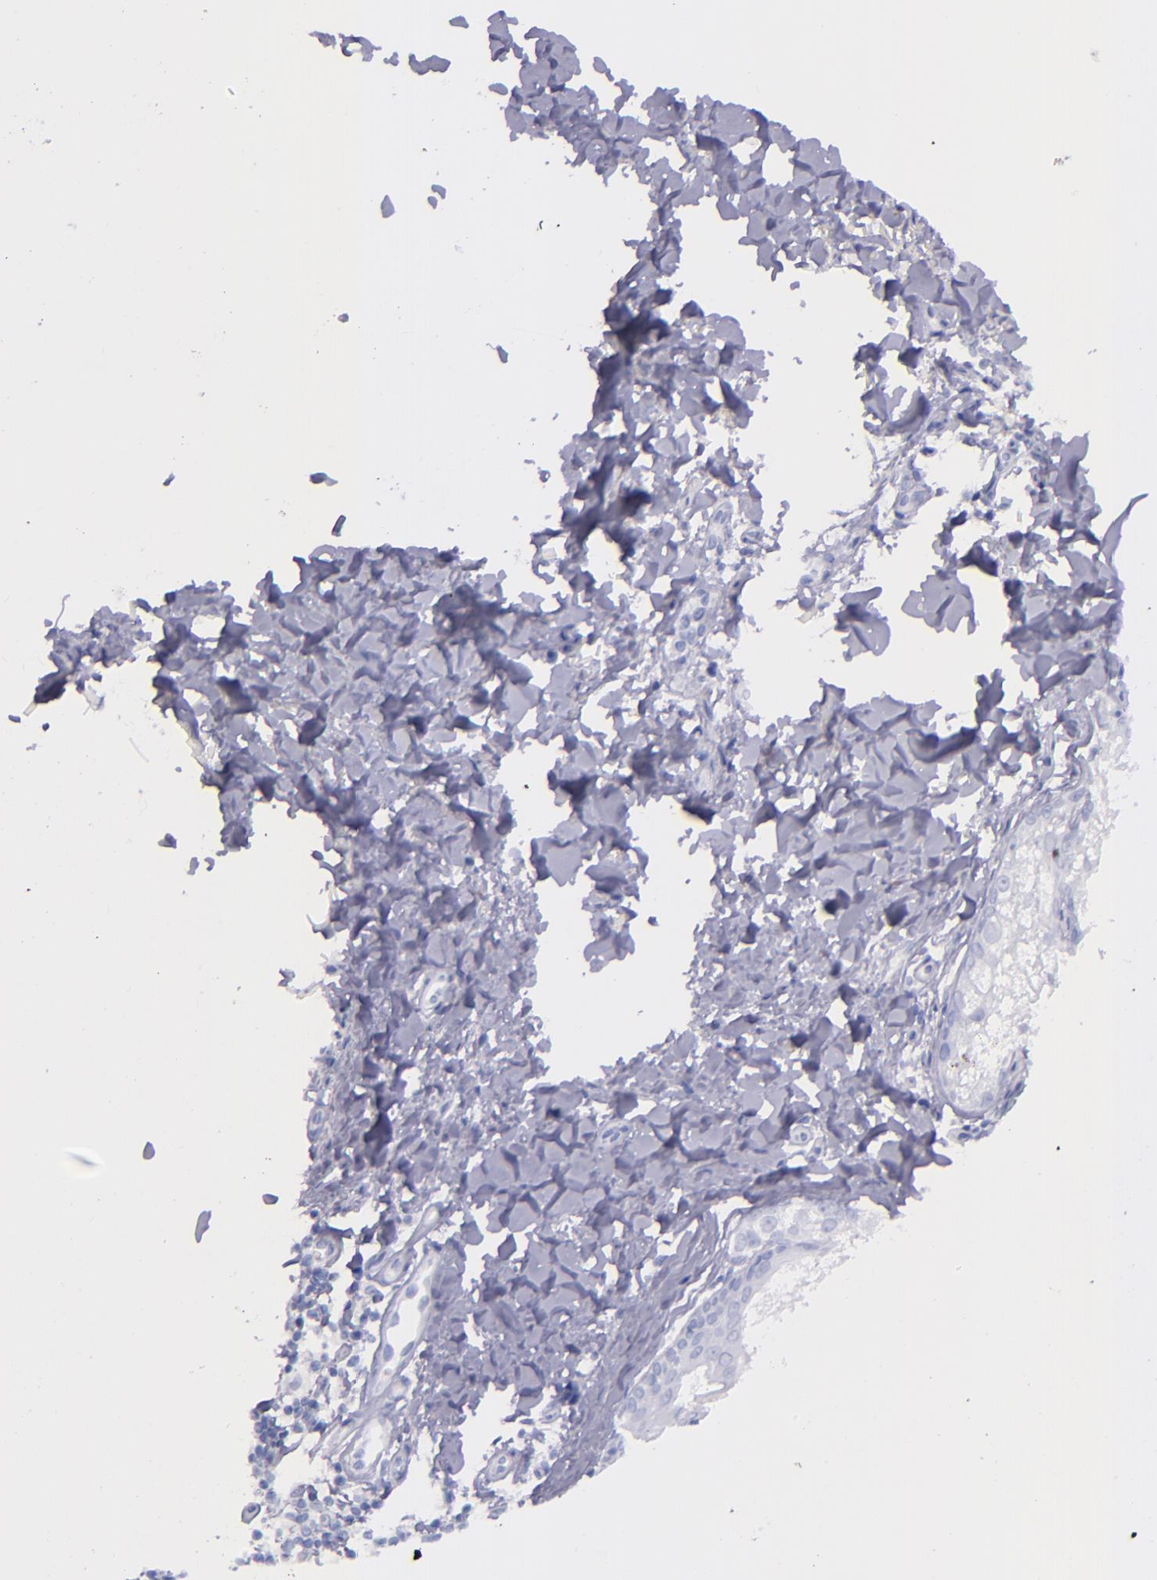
{"staining": {"intensity": "negative", "quantity": "none", "location": "none"}, "tissue": "melanoma", "cell_type": "Tumor cells", "image_type": "cancer", "snomed": [{"axis": "morphology", "description": "Malignant melanoma, NOS"}, {"axis": "topography", "description": "Skin"}], "caption": "This is an immunohistochemistry (IHC) micrograph of melanoma. There is no positivity in tumor cells.", "gene": "SFTPA2", "patient": {"sex": "male", "age": 23}}